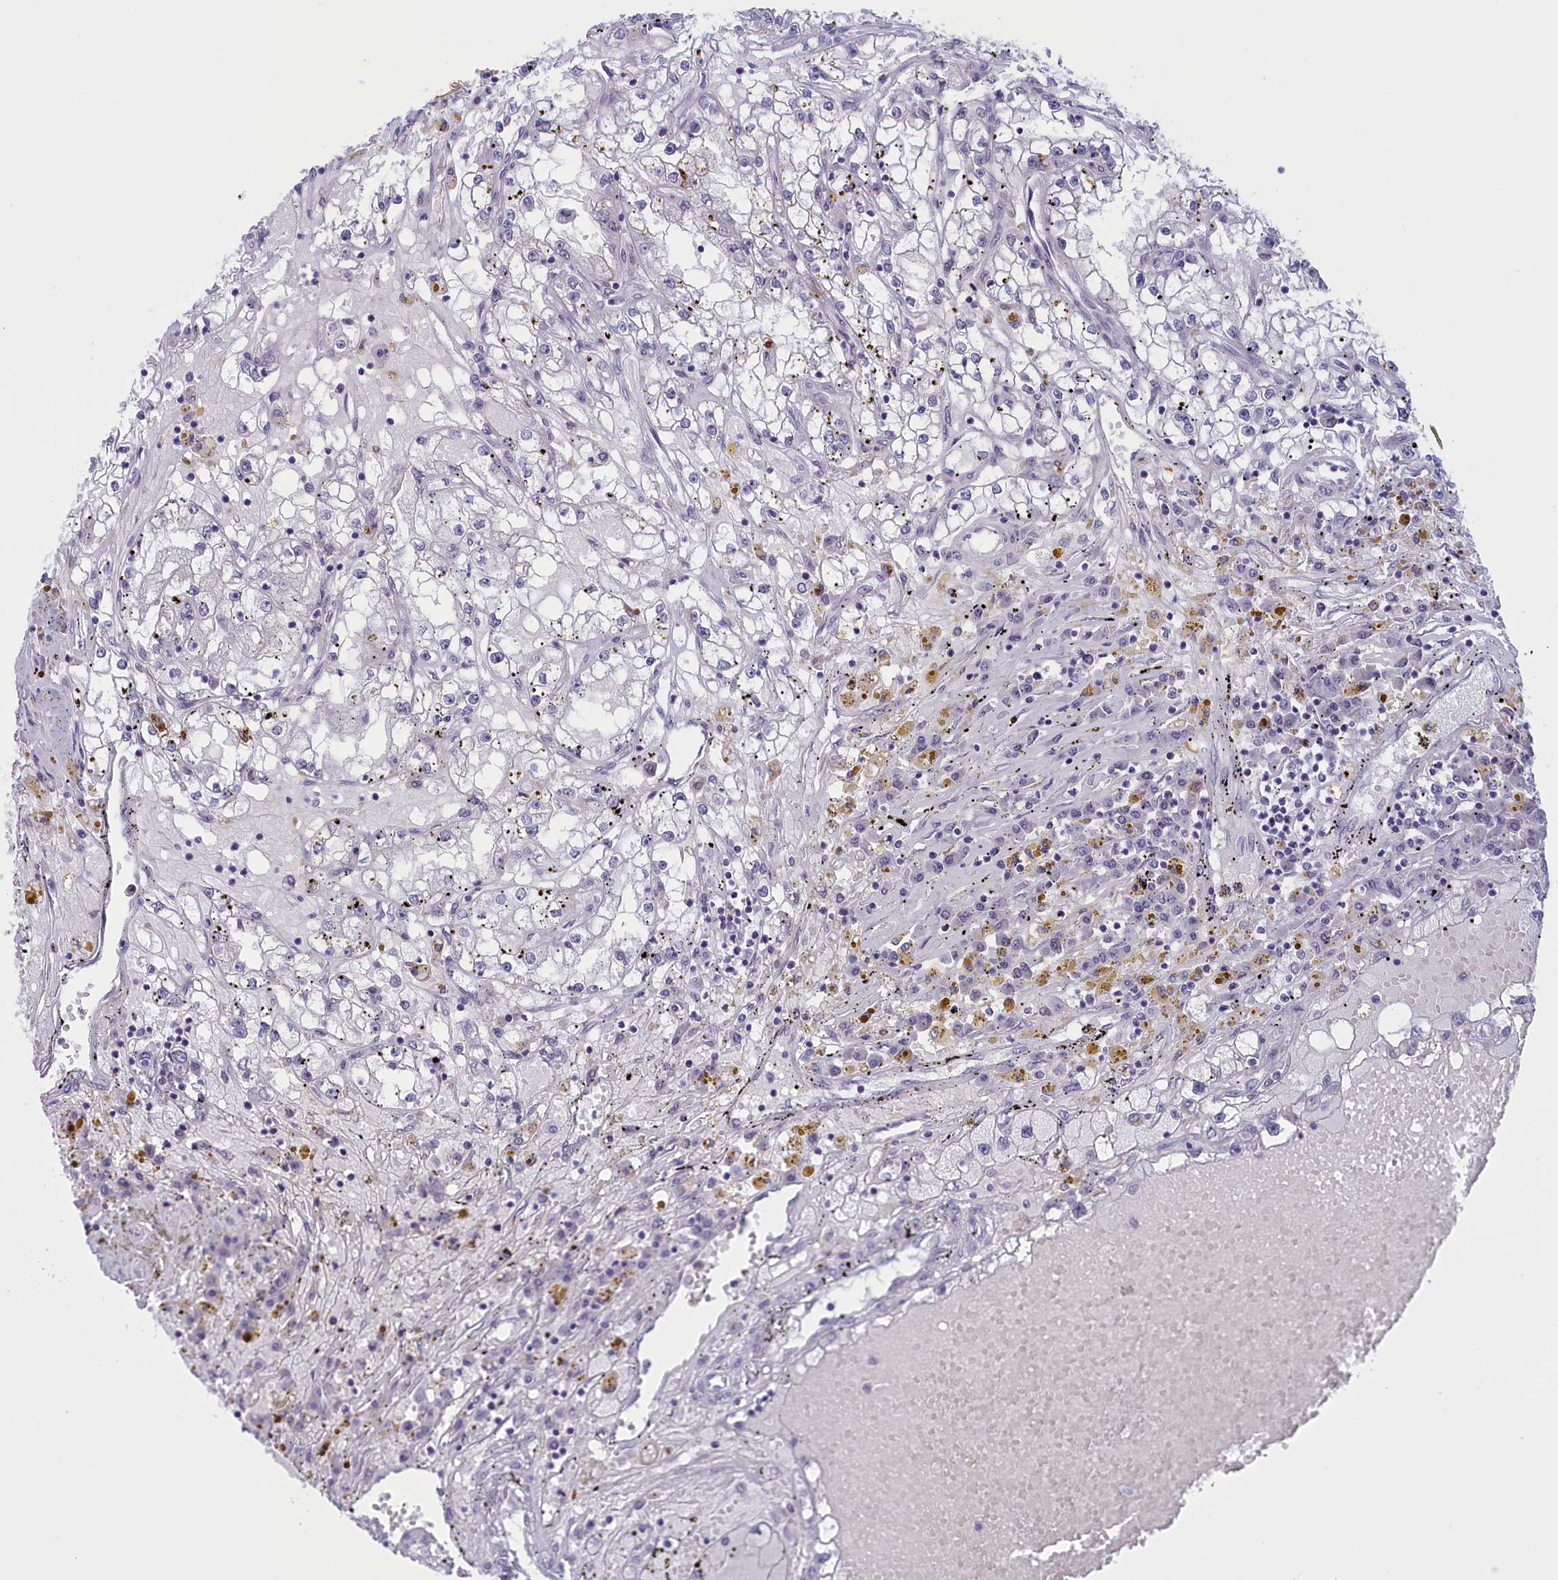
{"staining": {"intensity": "negative", "quantity": "none", "location": "none"}, "tissue": "renal cancer", "cell_type": "Tumor cells", "image_type": "cancer", "snomed": [{"axis": "morphology", "description": "Adenocarcinoma, NOS"}, {"axis": "topography", "description": "Kidney"}], "caption": "A histopathology image of human renal adenocarcinoma is negative for staining in tumor cells.", "gene": "ELOA2", "patient": {"sex": "male", "age": 56}}